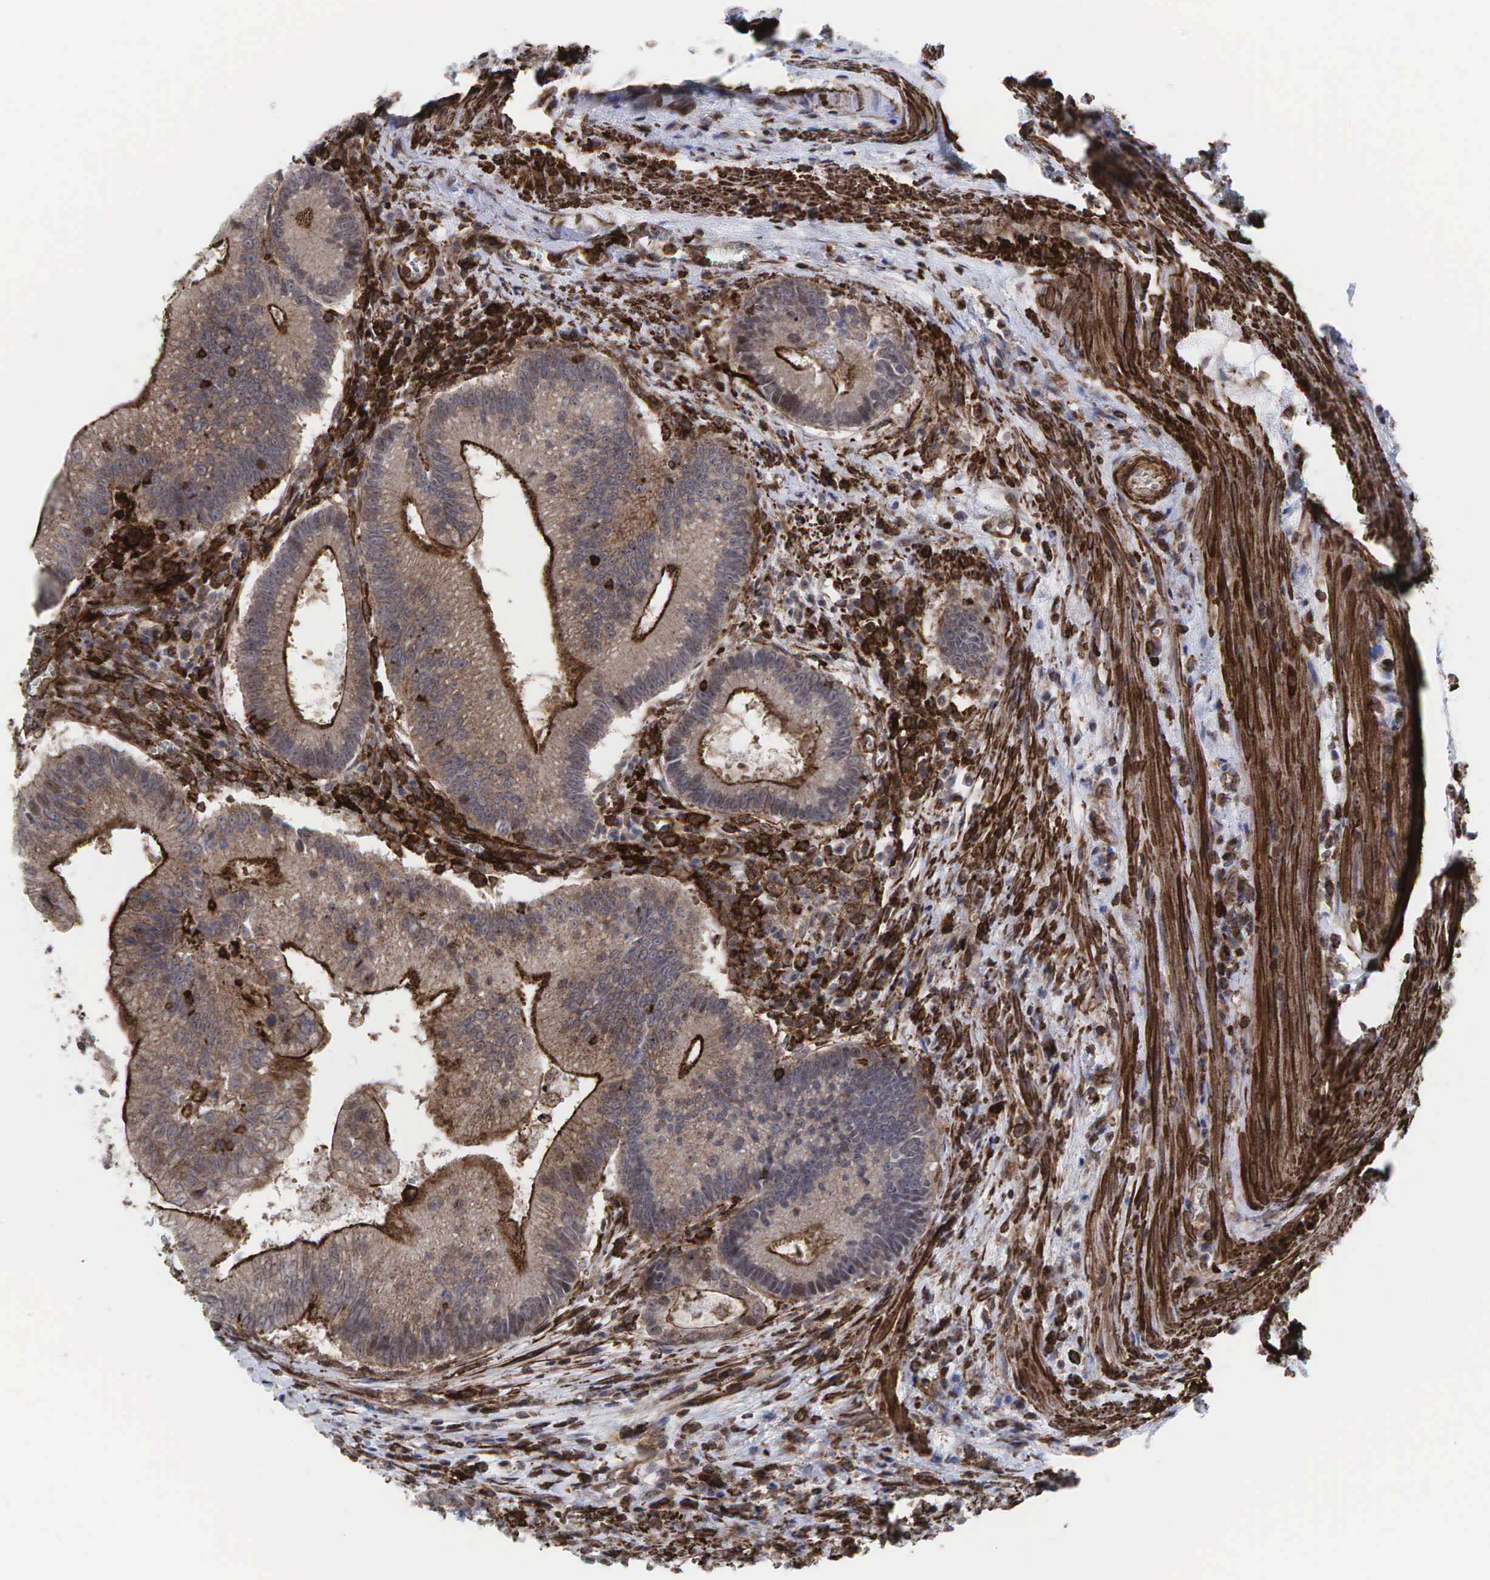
{"staining": {"intensity": "strong", "quantity": ">75%", "location": "cytoplasmic/membranous"}, "tissue": "colorectal cancer", "cell_type": "Tumor cells", "image_type": "cancer", "snomed": [{"axis": "morphology", "description": "Adenocarcinoma, NOS"}, {"axis": "topography", "description": "Rectum"}], "caption": "Protein staining reveals strong cytoplasmic/membranous positivity in approximately >75% of tumor cells in colorectal adenocarcinoma.", "gene": "GPRASP1", "patient": {"sex": "female", "age": 81}}